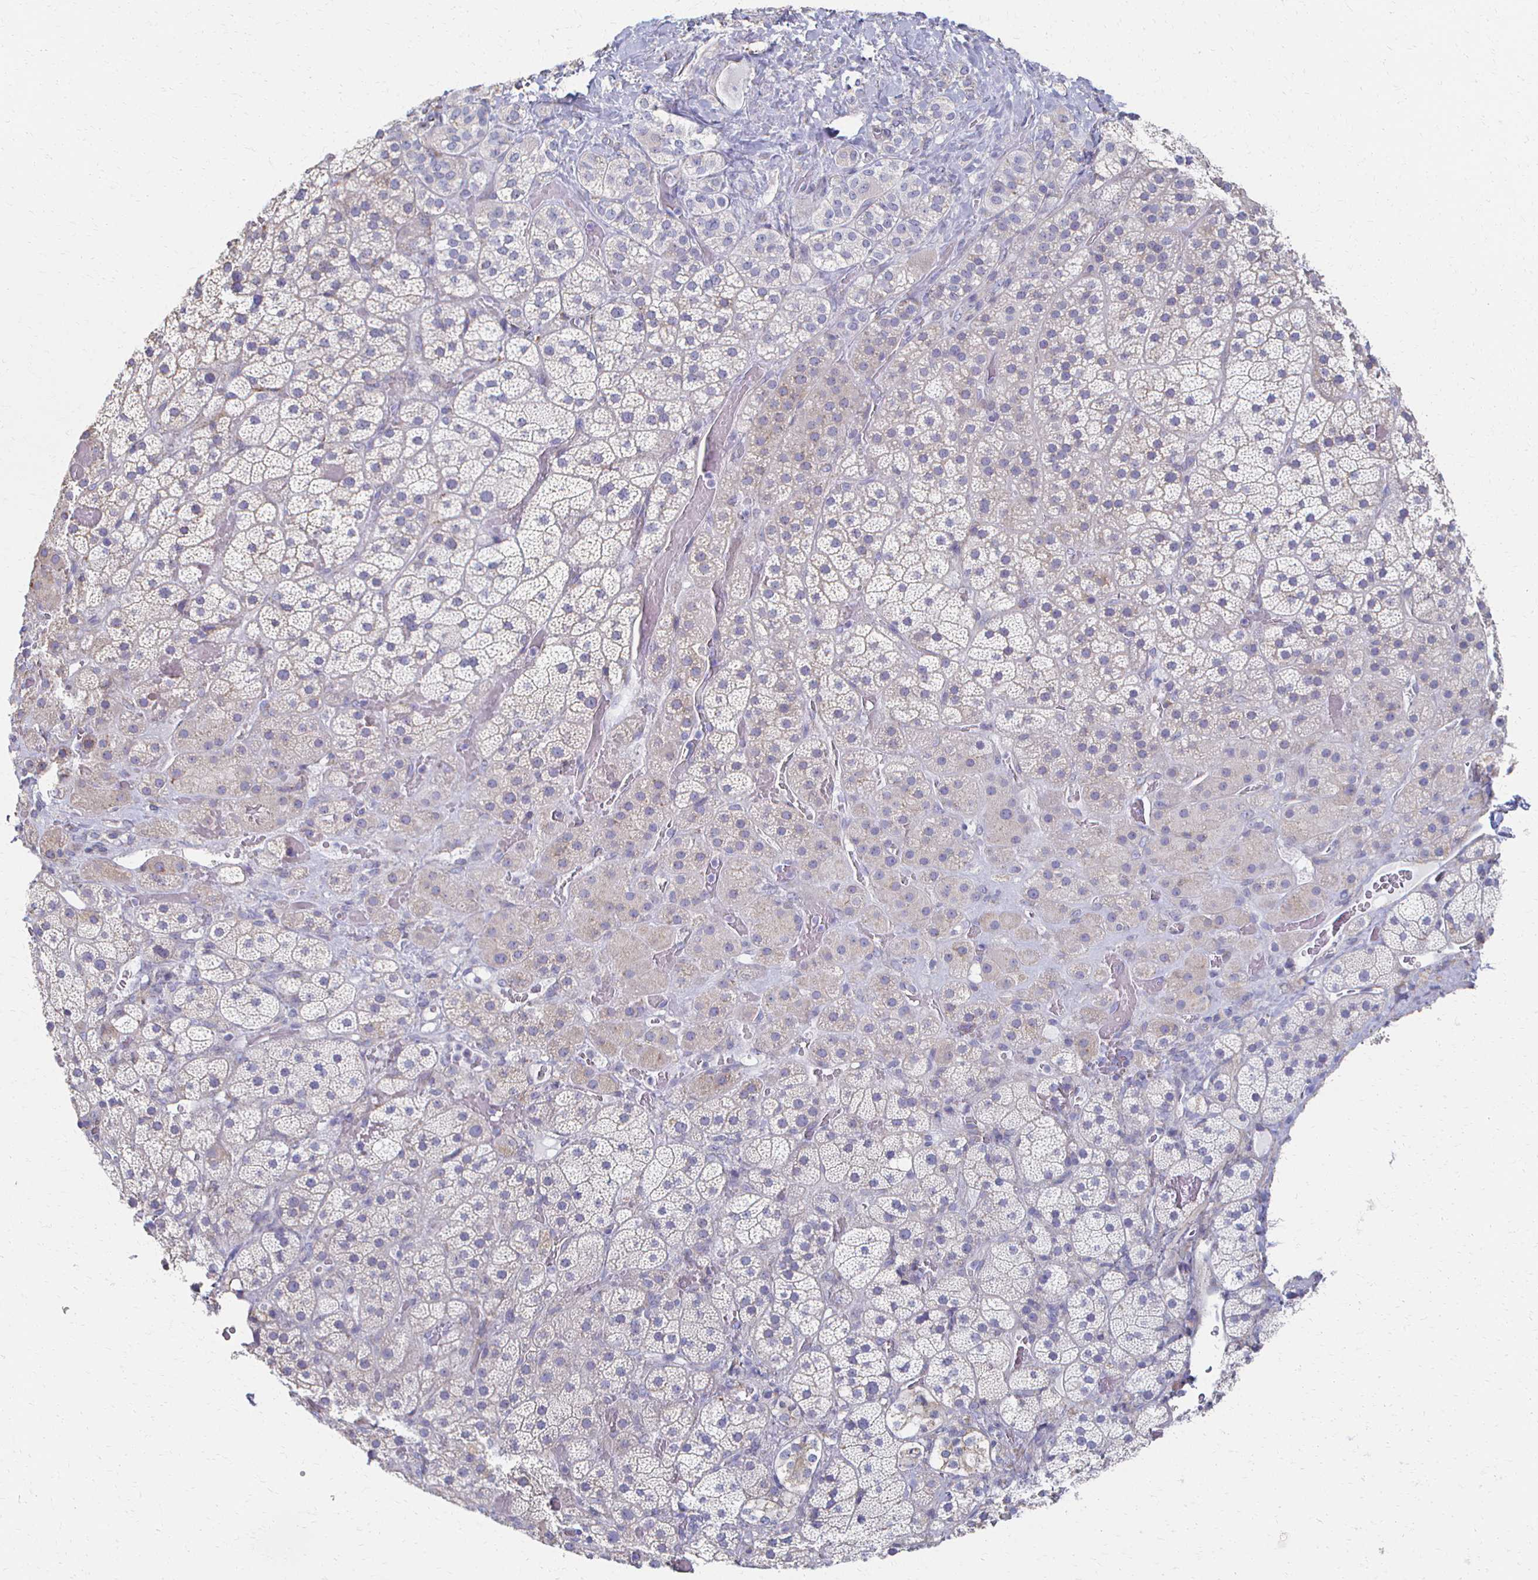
{"staining": {"intensity": "weak", "quantity": "<25%", "location": "cytoplasmic/membranous"}, "tissue": "adrenal gland", "cell_type": "Glandular cells", "image_type": "normal", "snomed": [{"axis": "morphology", "description": "Normal tissue, NOS"}, {"axis": "topography", "description": "Adrenal gland"}], "caption": "This histopathology image is of unremarkable adrenal gland stained with IHC to label a protein in brown with the nuclei are counter-stained blue. There is no expression in glandular cells.", "gene": "ATP1A3", "patient": {"sex": "male", "age": 57}}